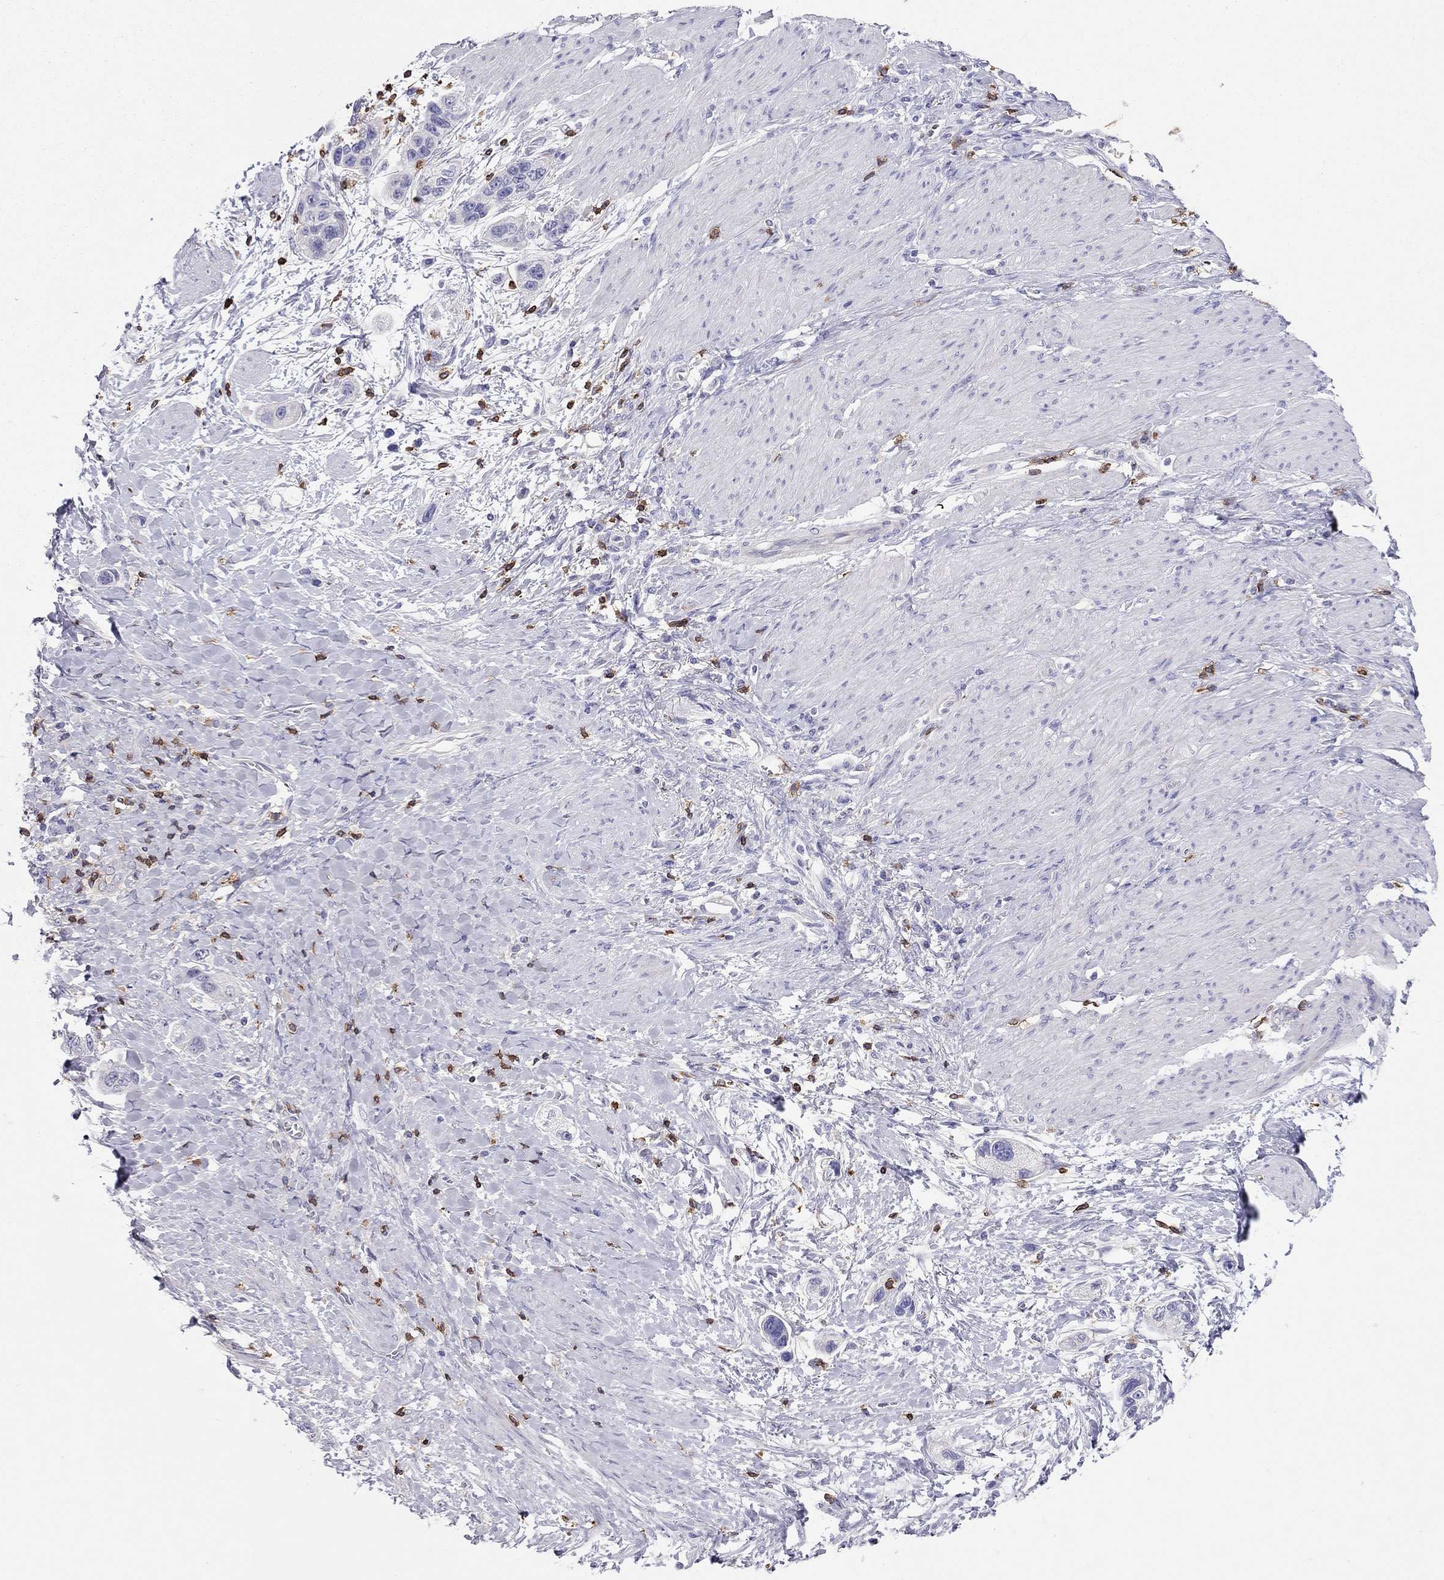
{"staining": {"intensity": "negative", "quantity": "none", "location": "none"}, "tissue": "stomach cancer", "cell_type": "Tumor cells", "image_type": "cancer", "snomed": [{"axis": "morphology", "description": "Adenocarcinoma, NOS"}, {"axis": "topography", "description": "Stomach, lower"}], "caption": "This is a image of immunohistochemistry (IHC) staining of stomach adenocarcinoma, which shows no positivity in tumor cells. (DAB immunohistochemistry, high magnification).", "gene": "MND1", "patient": {"sex": "female", "age": 93}}